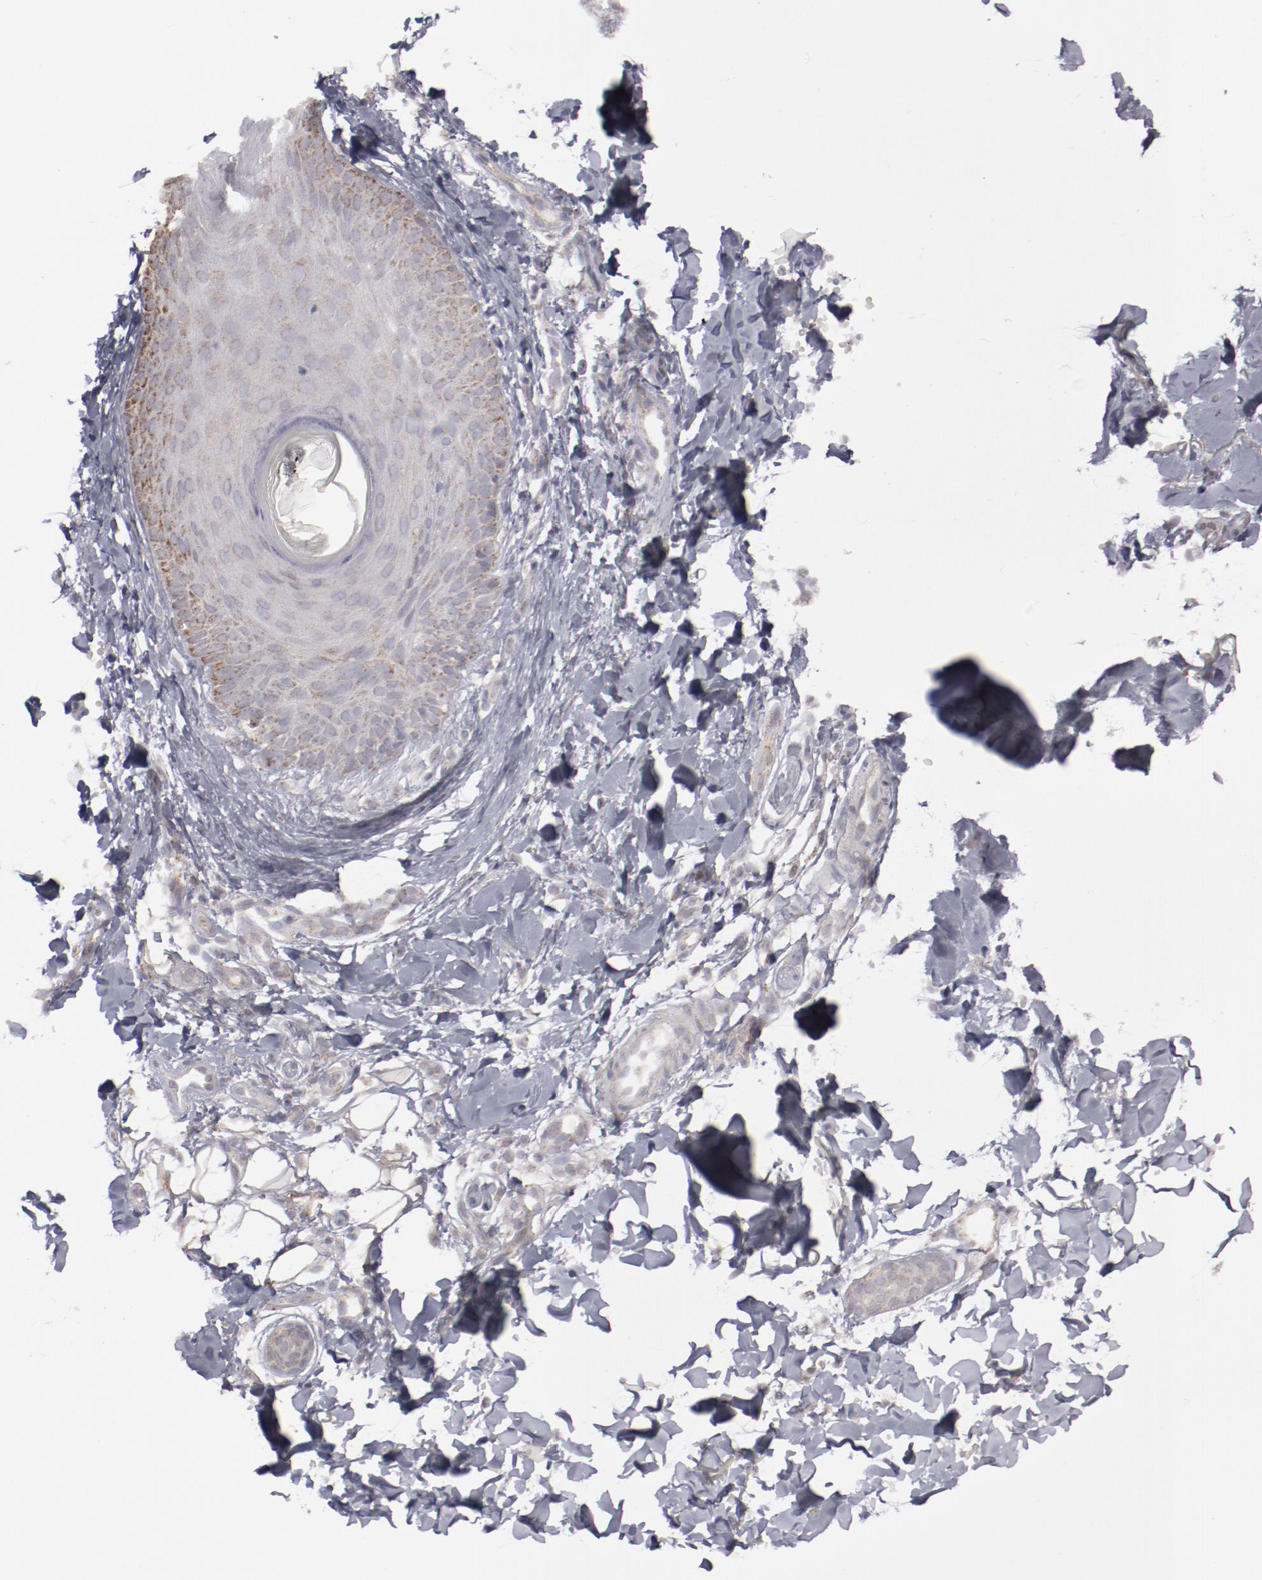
{"staining": {"intensity": "moderate", "quantity": "<25%", "location": "cytoplasmic/membranous"}, "tissue": "skin", "cell_type": "Epidermal cells", "image_type": "normal", "snomed": [{"axis": "morphology", "description": "Normal tissue, NOS"}, {"axis": "morphology", "description": "Inflammation, NOS"}, {"axis": "topography", "description": "Soft tissue"}, {"axis": "topography", "description": "Anal"}], "caption": "This image reveals immunohistochemistry (IHC) staining of unremarkable skin, with low moderate cytoplasmic/membranous staining in approximately <25% of epidermal cells.", "gene": "MYOM2", "patient": {"sex": "female", "age": 15}}